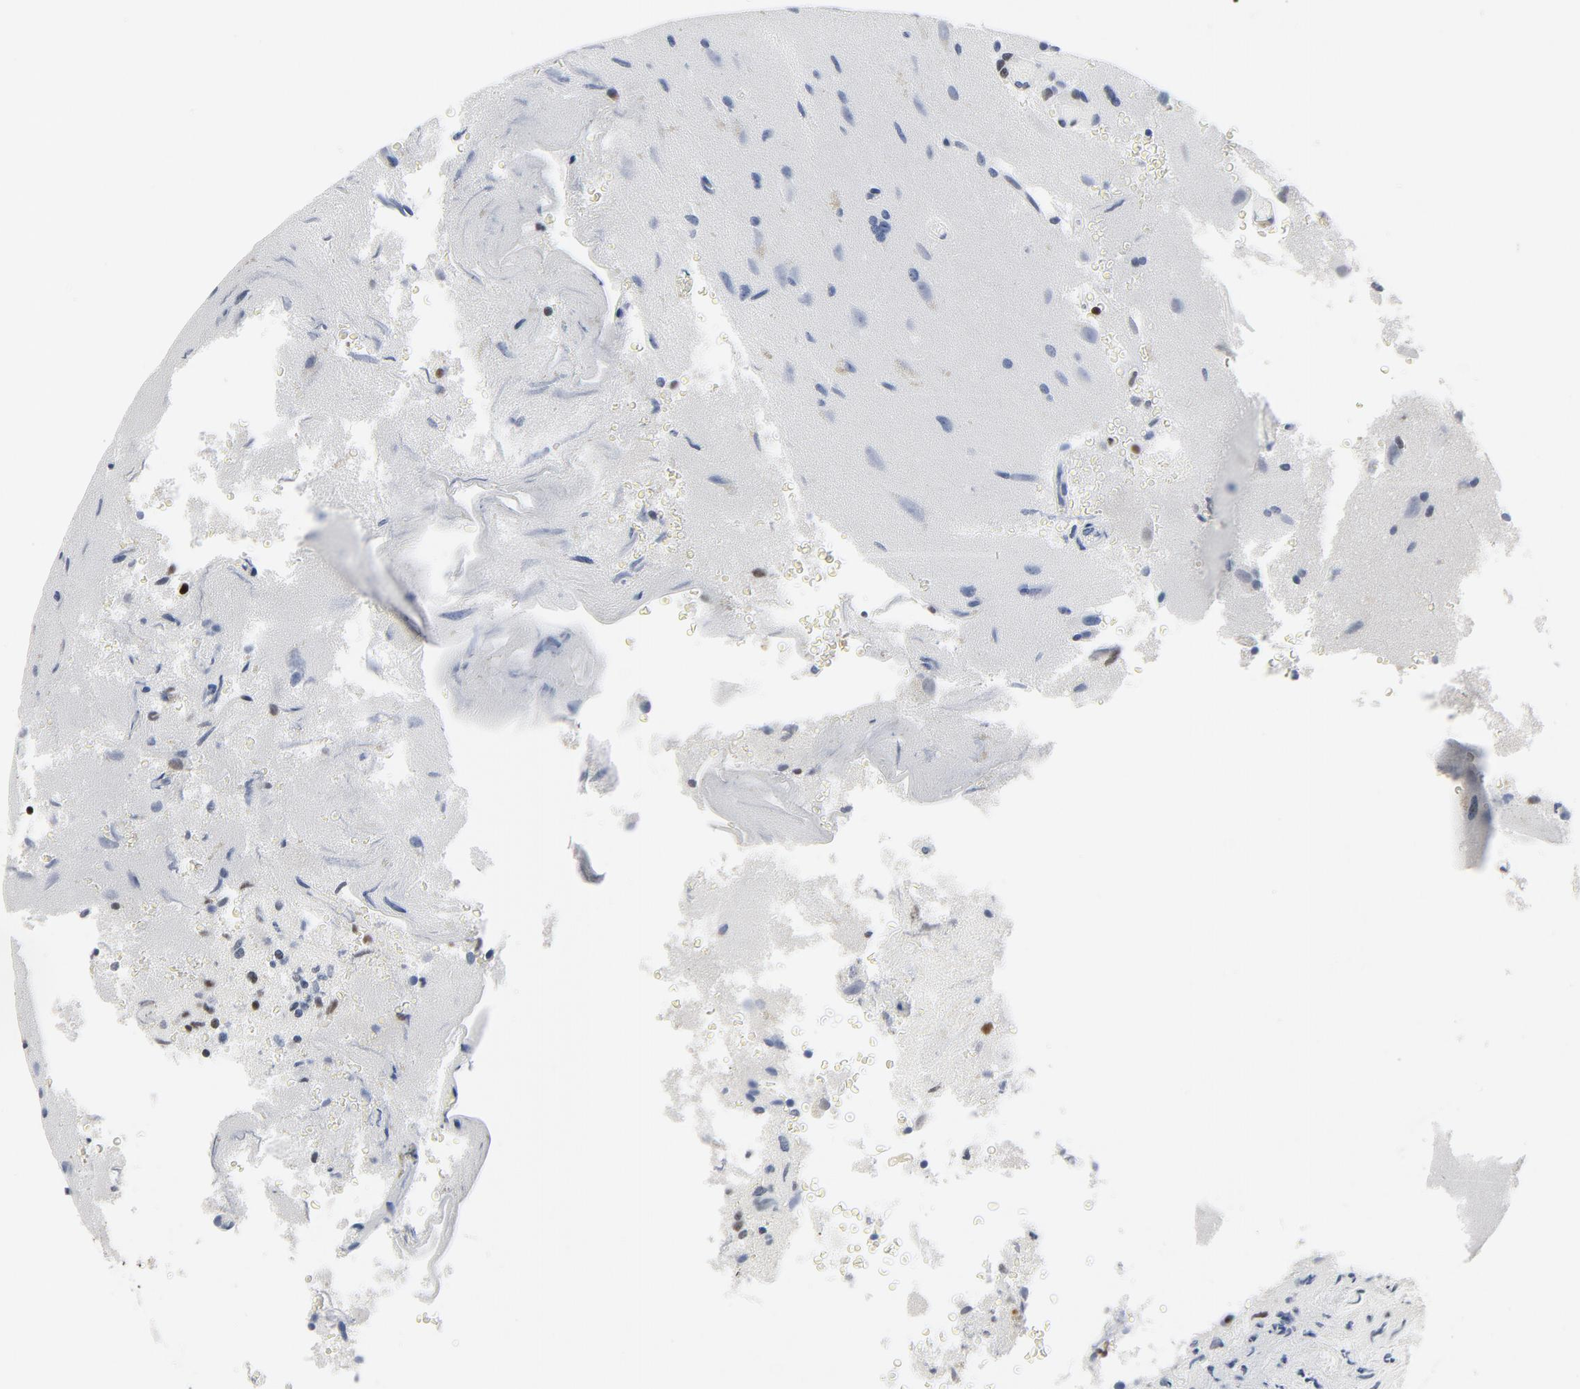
{"staining": {"intensity": "negative", "quantity": "none", "location": "none"}, "tissue": "glioma", "cell_type": "Tumor cells", "image_type": "cancer", "snomed": [{"axis": "morphology", "description": "Normal tissue, NOS"}, {"axis": "morphology", "description": "Glioma, malignant, High grade"}, {"axis": "topography", "description": "Cerebral cortex"}], "caption": "Tumor cells are negative for protein expression in human high-grade glioma (malignant). The staining was performed using DAB (3,3'-diaminobenzidine) to visualize the protein expression in brown, while the nuclei were stained in blue with hematoxylin (Magnification: 20x).", "gene": "POLD1", "patient": {"sex": "male", "age": 75}}